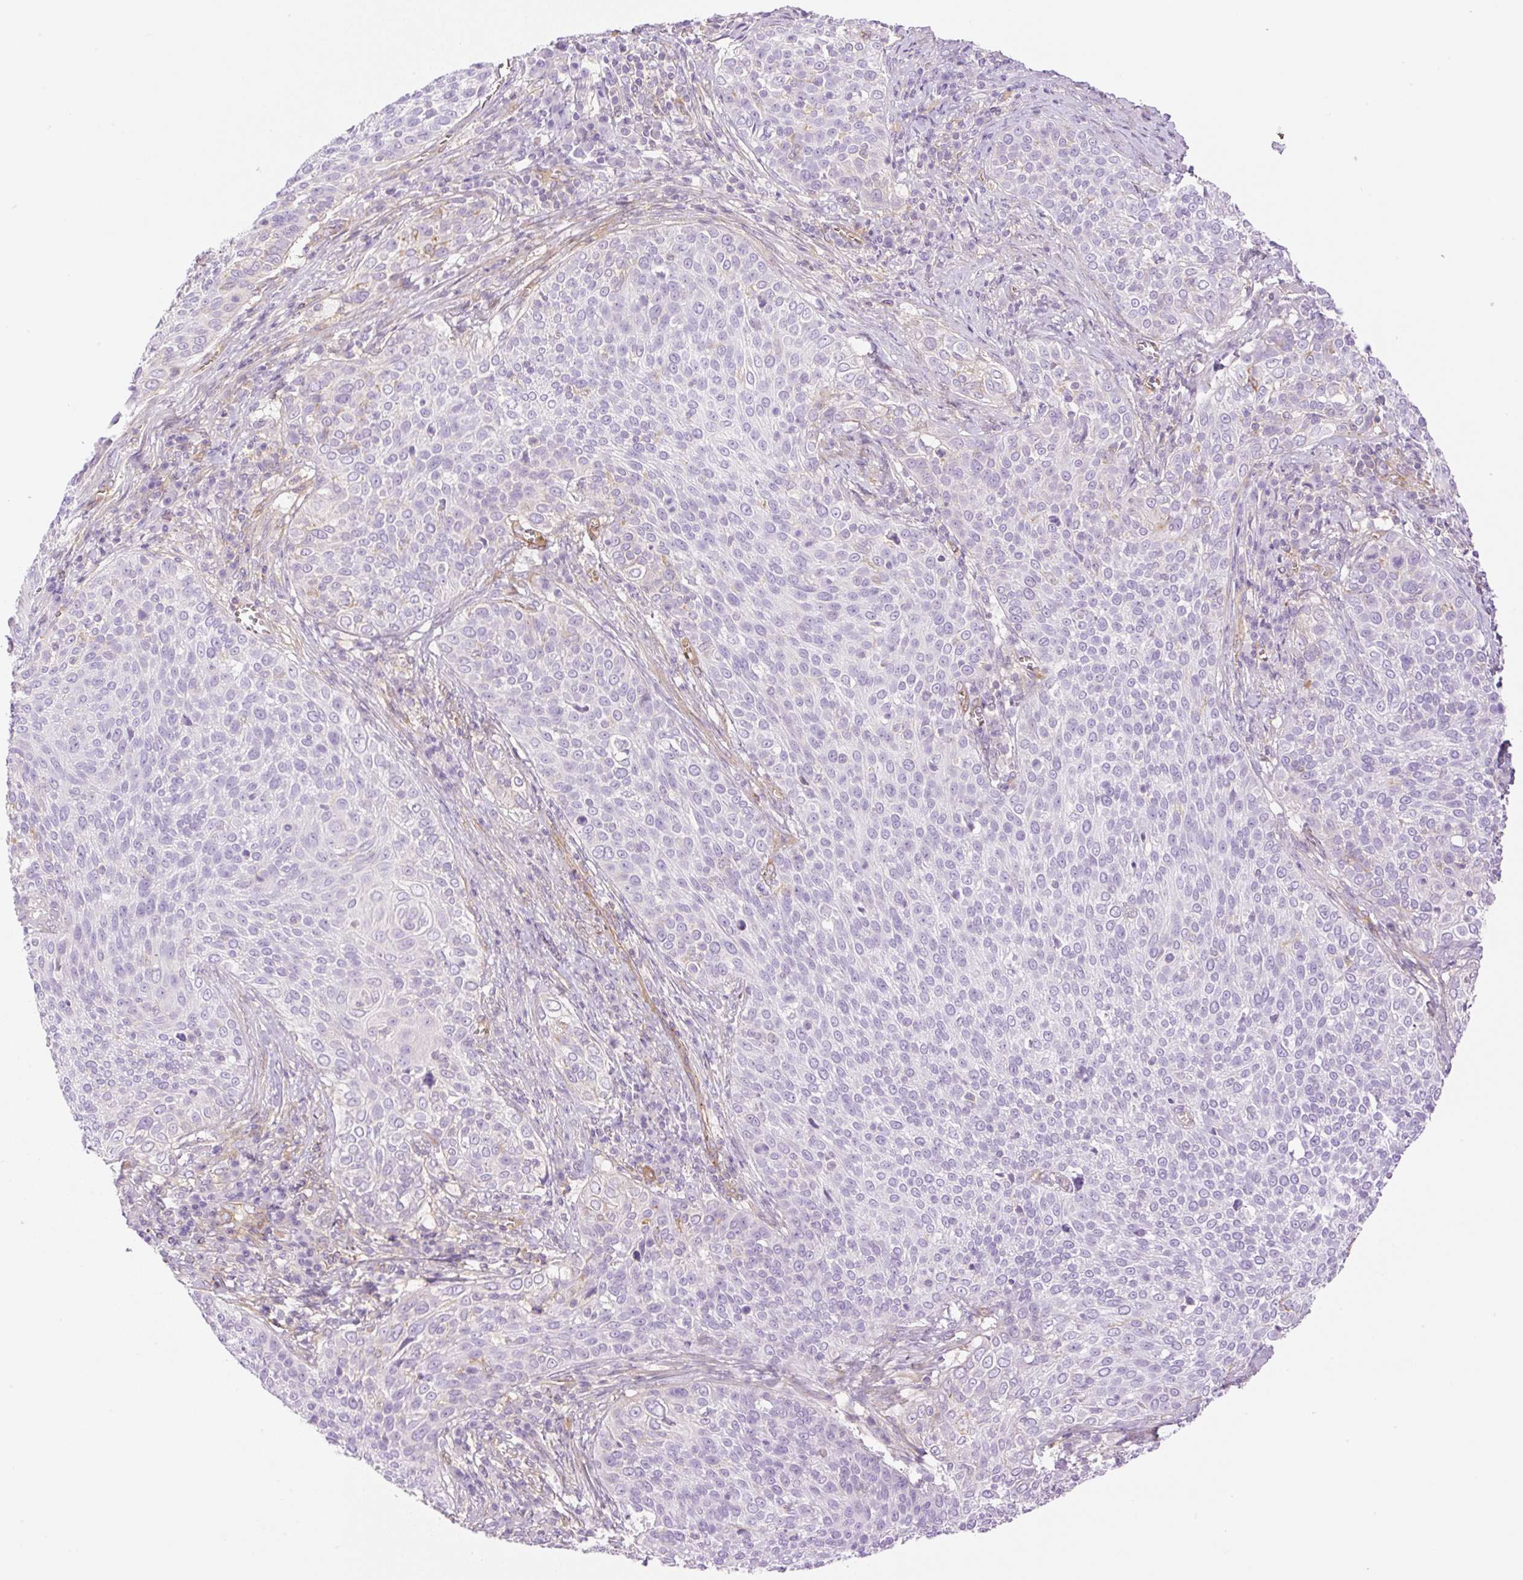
{"staining": {"intensity": "negative", "quantity": "none", "location": "none"}, "tissue": "cervical cancer", "cell_type": "Tumor cells", "image_type": "cancer", "snomed": [{"axis": "morphology", "description": "Squamous cell carcinoma, NOS"}, {"axis": "topography", "description": "Cervix"}], "caption": "Image shows no protein expression in tumor cells of squamous cell carcinoma (cervical) tissue. (Stains: DAB (3,3'-diaminobenzidine) IHC with hematoxylin counter stain, Microscopy: brightfield microscopy at high magnification).", "gene": "EHD3", "patient": {"sex": "female", "age": 31}}